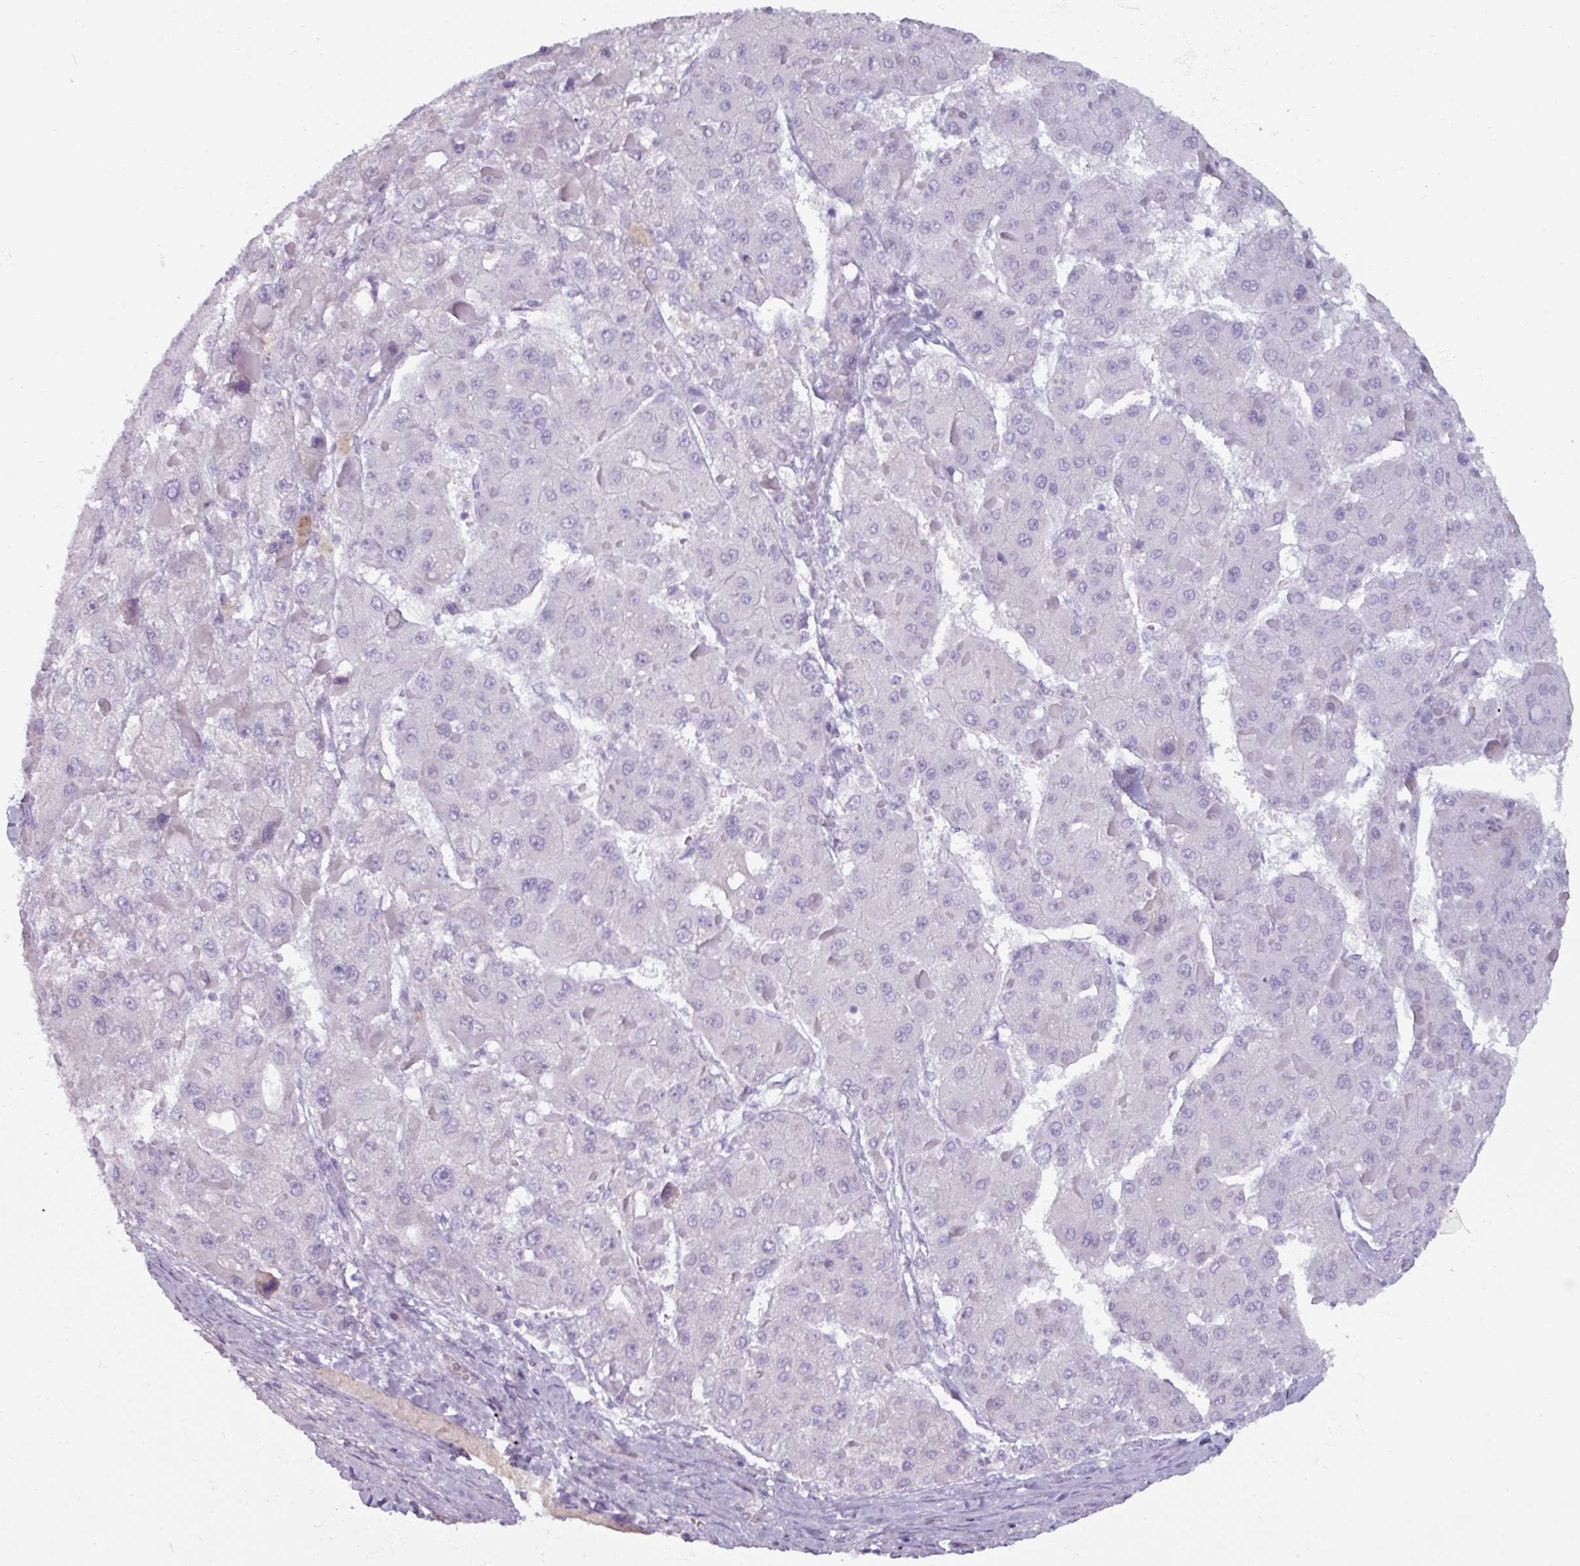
{"staining": {"intensity": "negative", "quantity": "none", "location": "none"}, "tissue": "liver cancer", "cell_type": "Tumor cells", "image_type": "cancer", "snomed": [{"axis": "morphology", "description": "Carcinoma, Hepatocellular, NOS"}, {"axis": "topography", "description": "Liver"}], "caption": "IHC photomicrograph of liver cancer stained for a protein (brown), which shows no expression in tumor cells.", "gene": "SPESP1", "patient": {"sex": "female", "age": 73}}